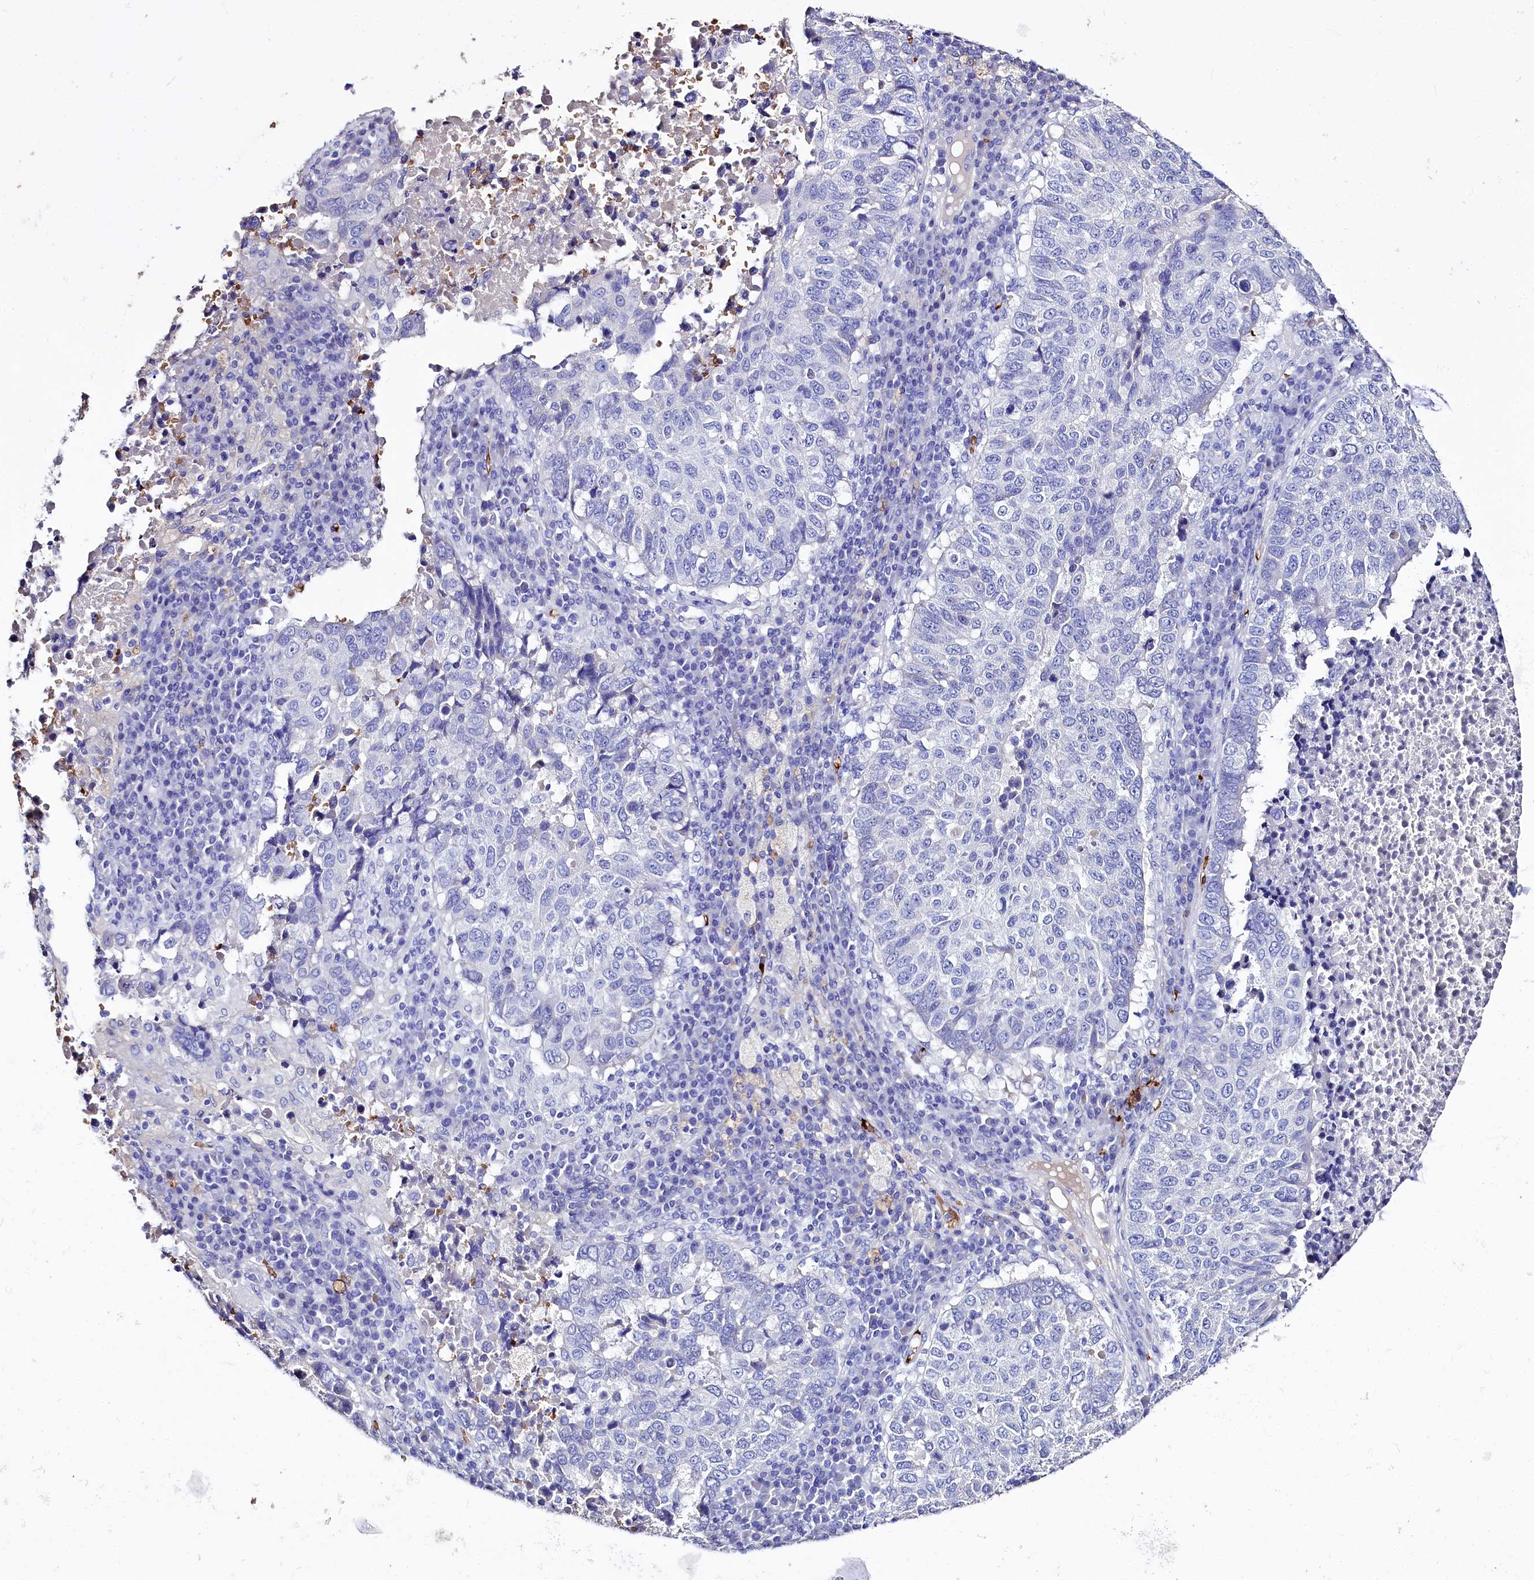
{"staining": {"intensity": "negative", "quantity": "none", "location": "none"}, "tissue": "lung cancer", "cell_type": "Tumor cells", "image_type": "cancer", "snomed": [{"axis": "morphology", "description": "Squamous cell carcinoma, NOS"}, {"axis": "topography", "description": "Lung"}], "caption": "Immunohistochemistry micrograph of squamous cell carcinoma (lung) stained for a protein (brown), which exhibits no staining in tumor cells. The staining was performed using DAB (3,3'-diaminobenzidine) to visualize the protein expression in brown, while the nuclei were stained in blue with hematoxylin (Magnification: 20x).", "gene": "RPUSD3", "patient": {"sex": "male", "age": 73}}